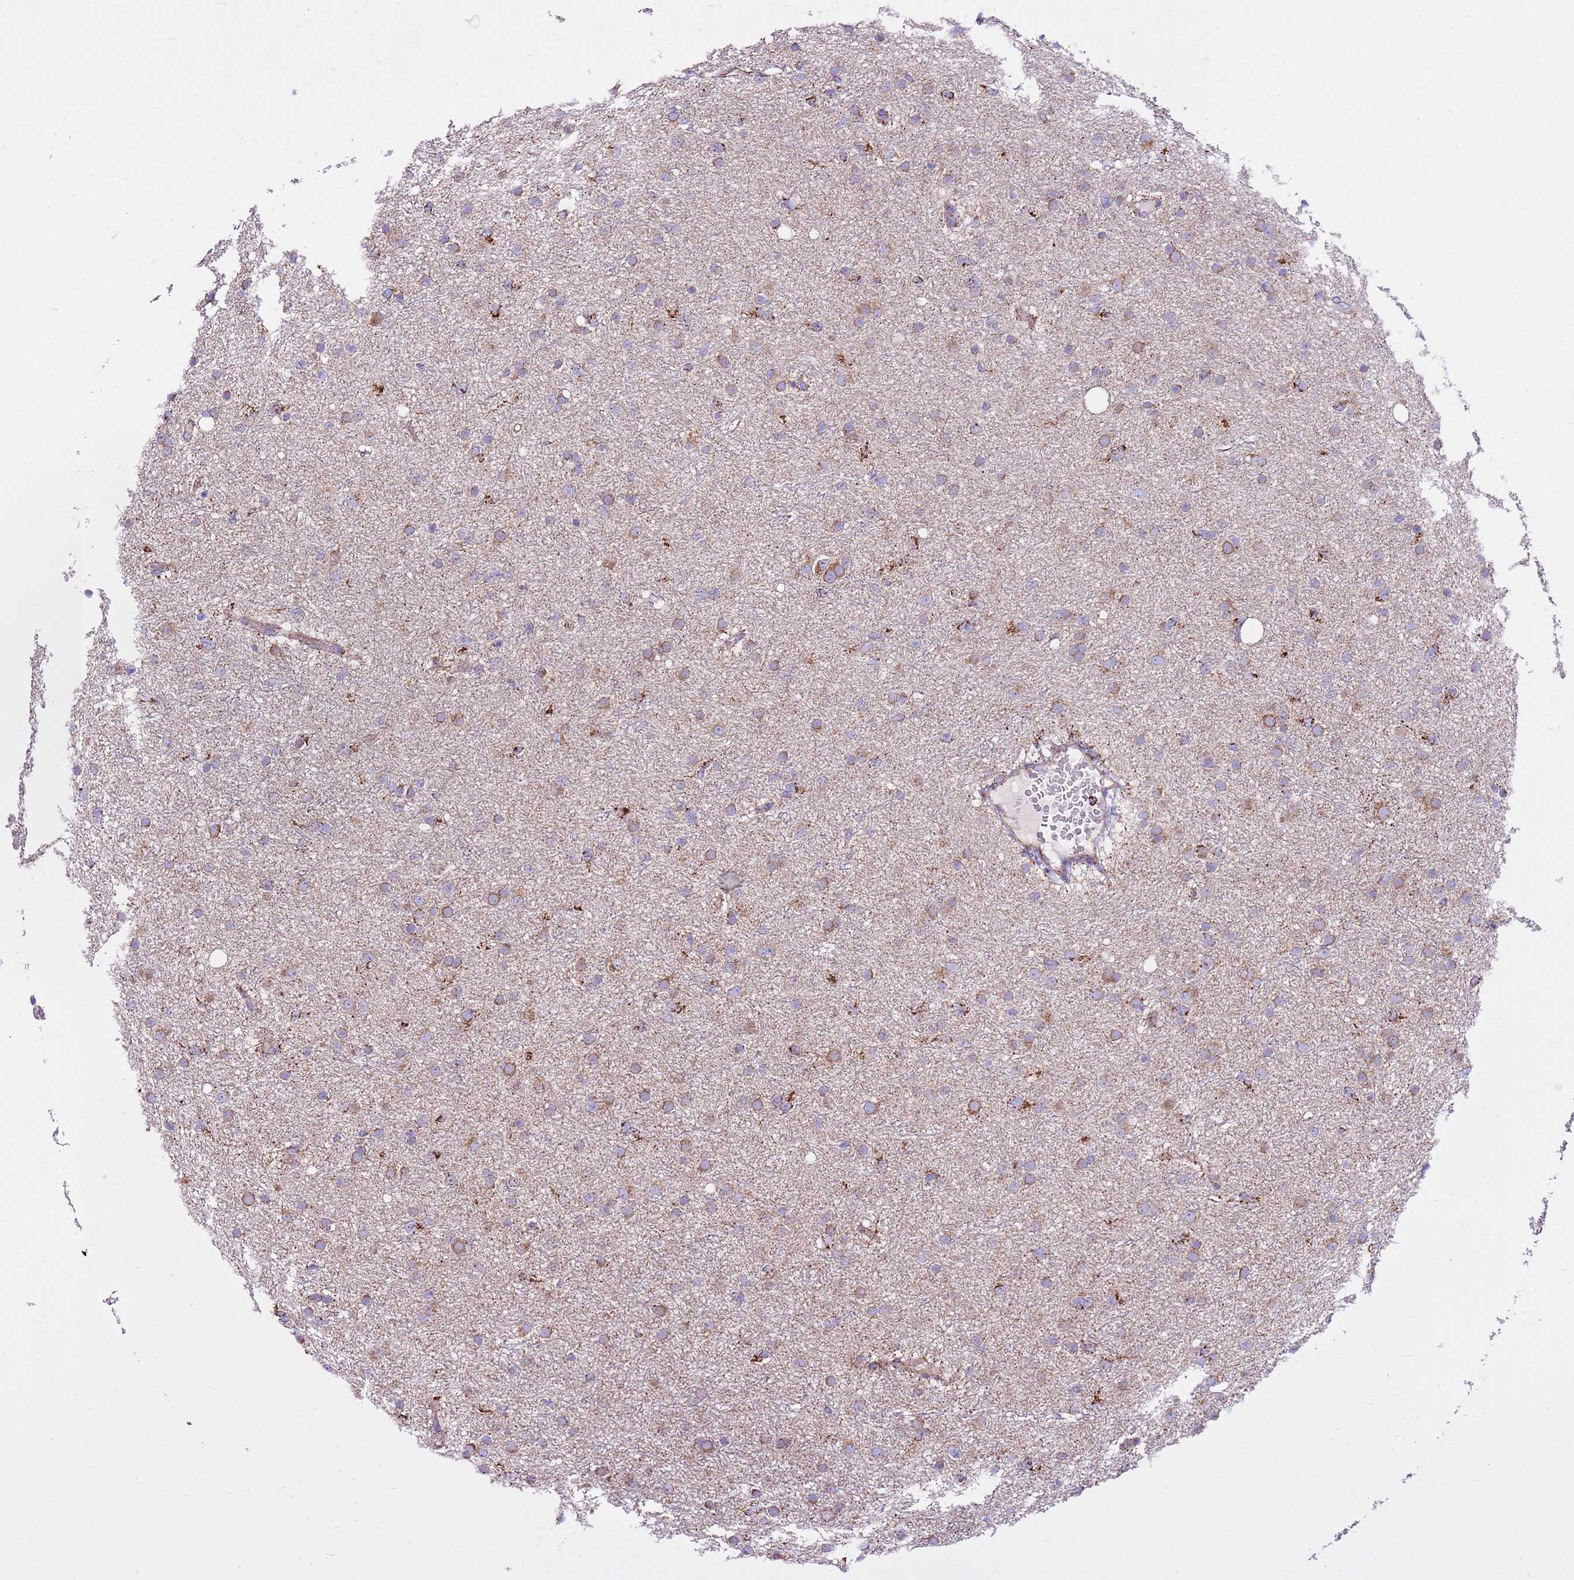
{"staining": {"intensity": "moderate", "quantity": "25%-75%", "location": "cytoplasmic/membranous"}, "tissue": "glioma", "cell_type": "Tumor cells", "image_type": "cancer", "snomed": [{"axis": "morphology", "description": "Glioma, malignant, Low grade"}, {"axis": "topography", "description": "Cerebral cortex"}], "caption": "Tumor cells demonstrate medium levels of moderate cytoplasmic/membranous expression in approximately 25%-75% of cells in low-grade glioma (malignant).", "gene": "HECTD4", "patient": {"sex": "female", "age": 39}}